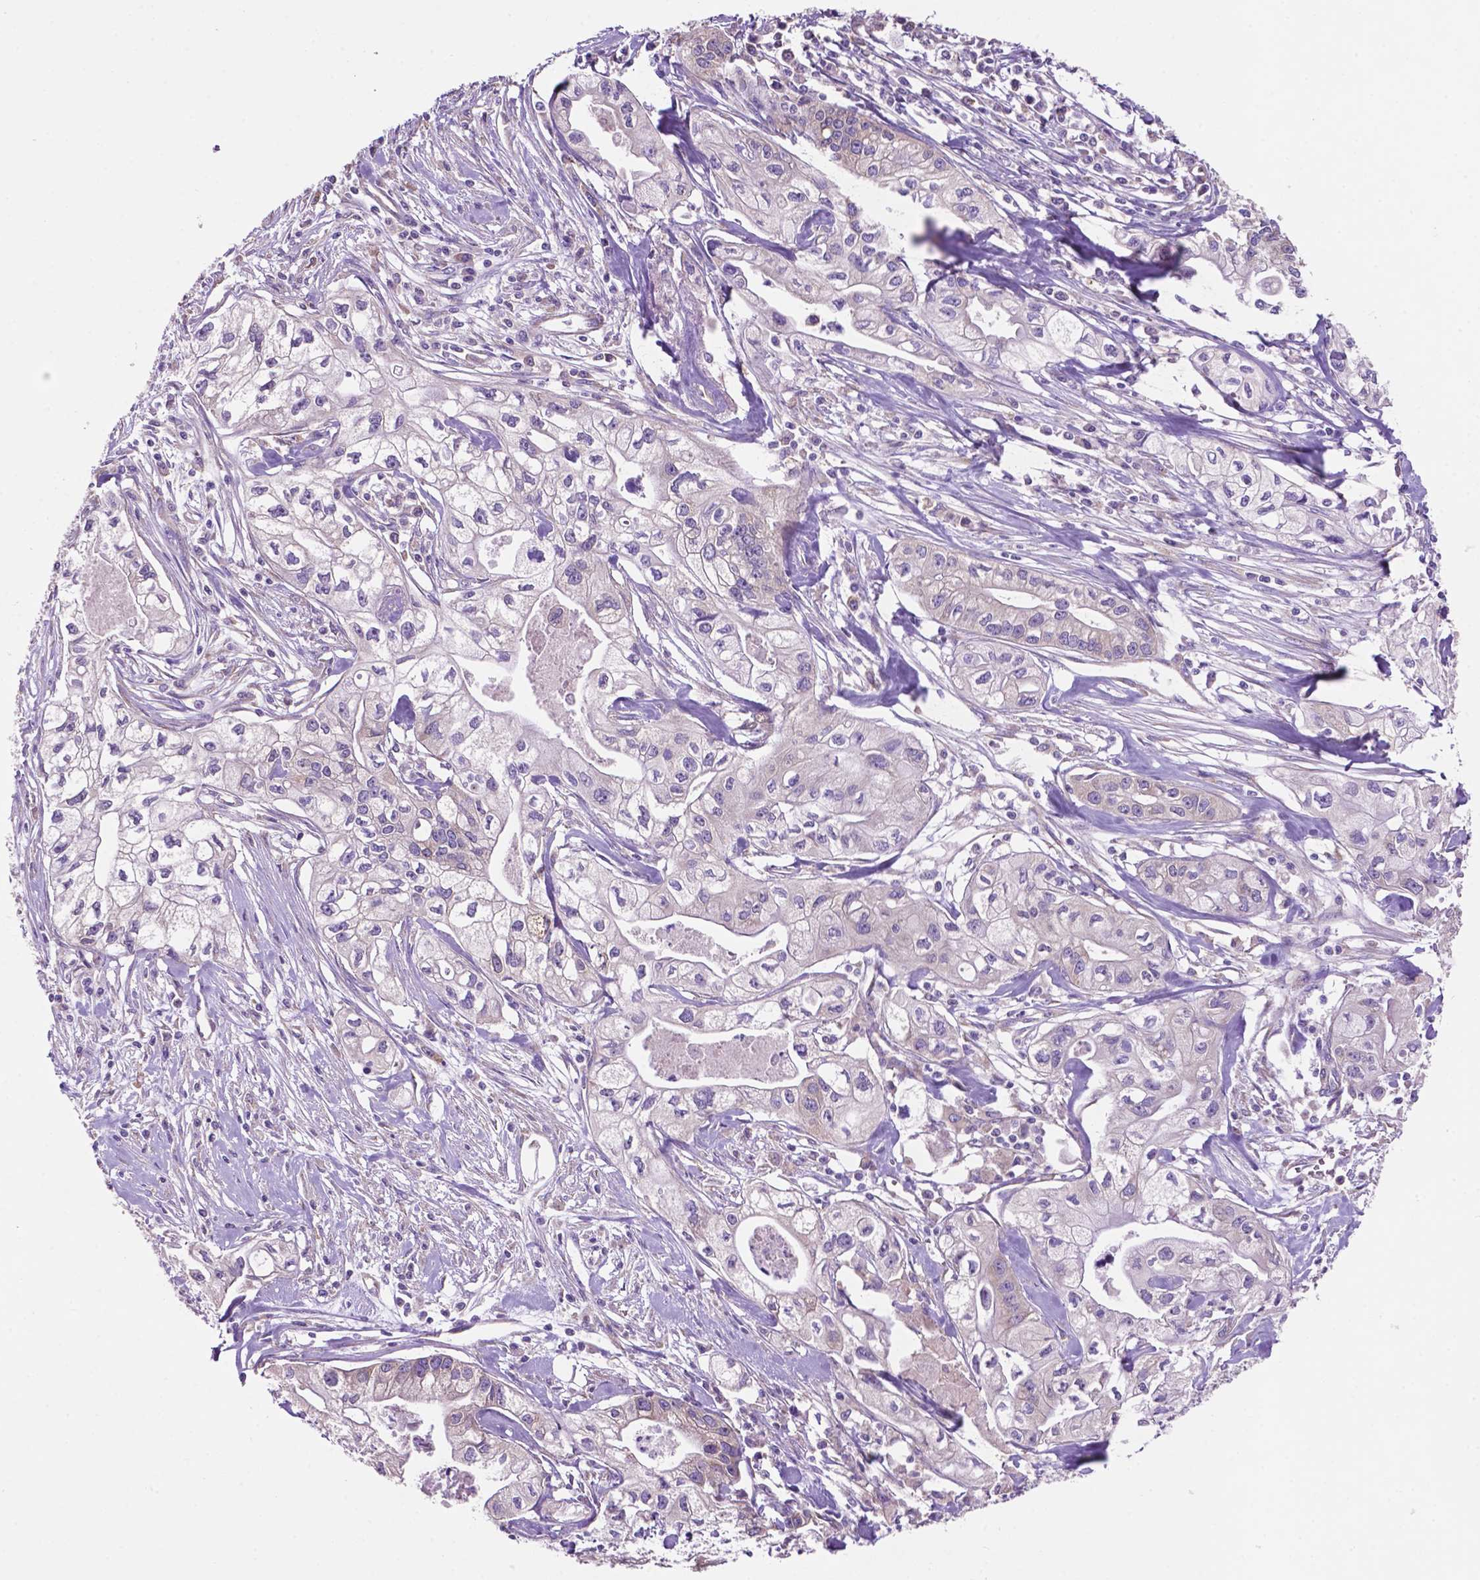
{"staining": {"intensity": "negative", "quantity": "none", "location": "none"}, "tissue": "pancreatic cancer", "cell_type": "Tumor cells", "image_type": "cancer", "snomed": [{"axis": "morphology", "description": "Adenocarcinoma, NOS"}, {"axis": "topography", "description": "Pancreas"}], "caption": "An immunohistochemistry (IHC) micrograph of adenocarcinoma (pancreatic) is shown. There is no staining in tumor cells of adenocarcinoma (pancreatic).", "gene": "SPDYA", "patient": {"sex": "male", "age": 70}}